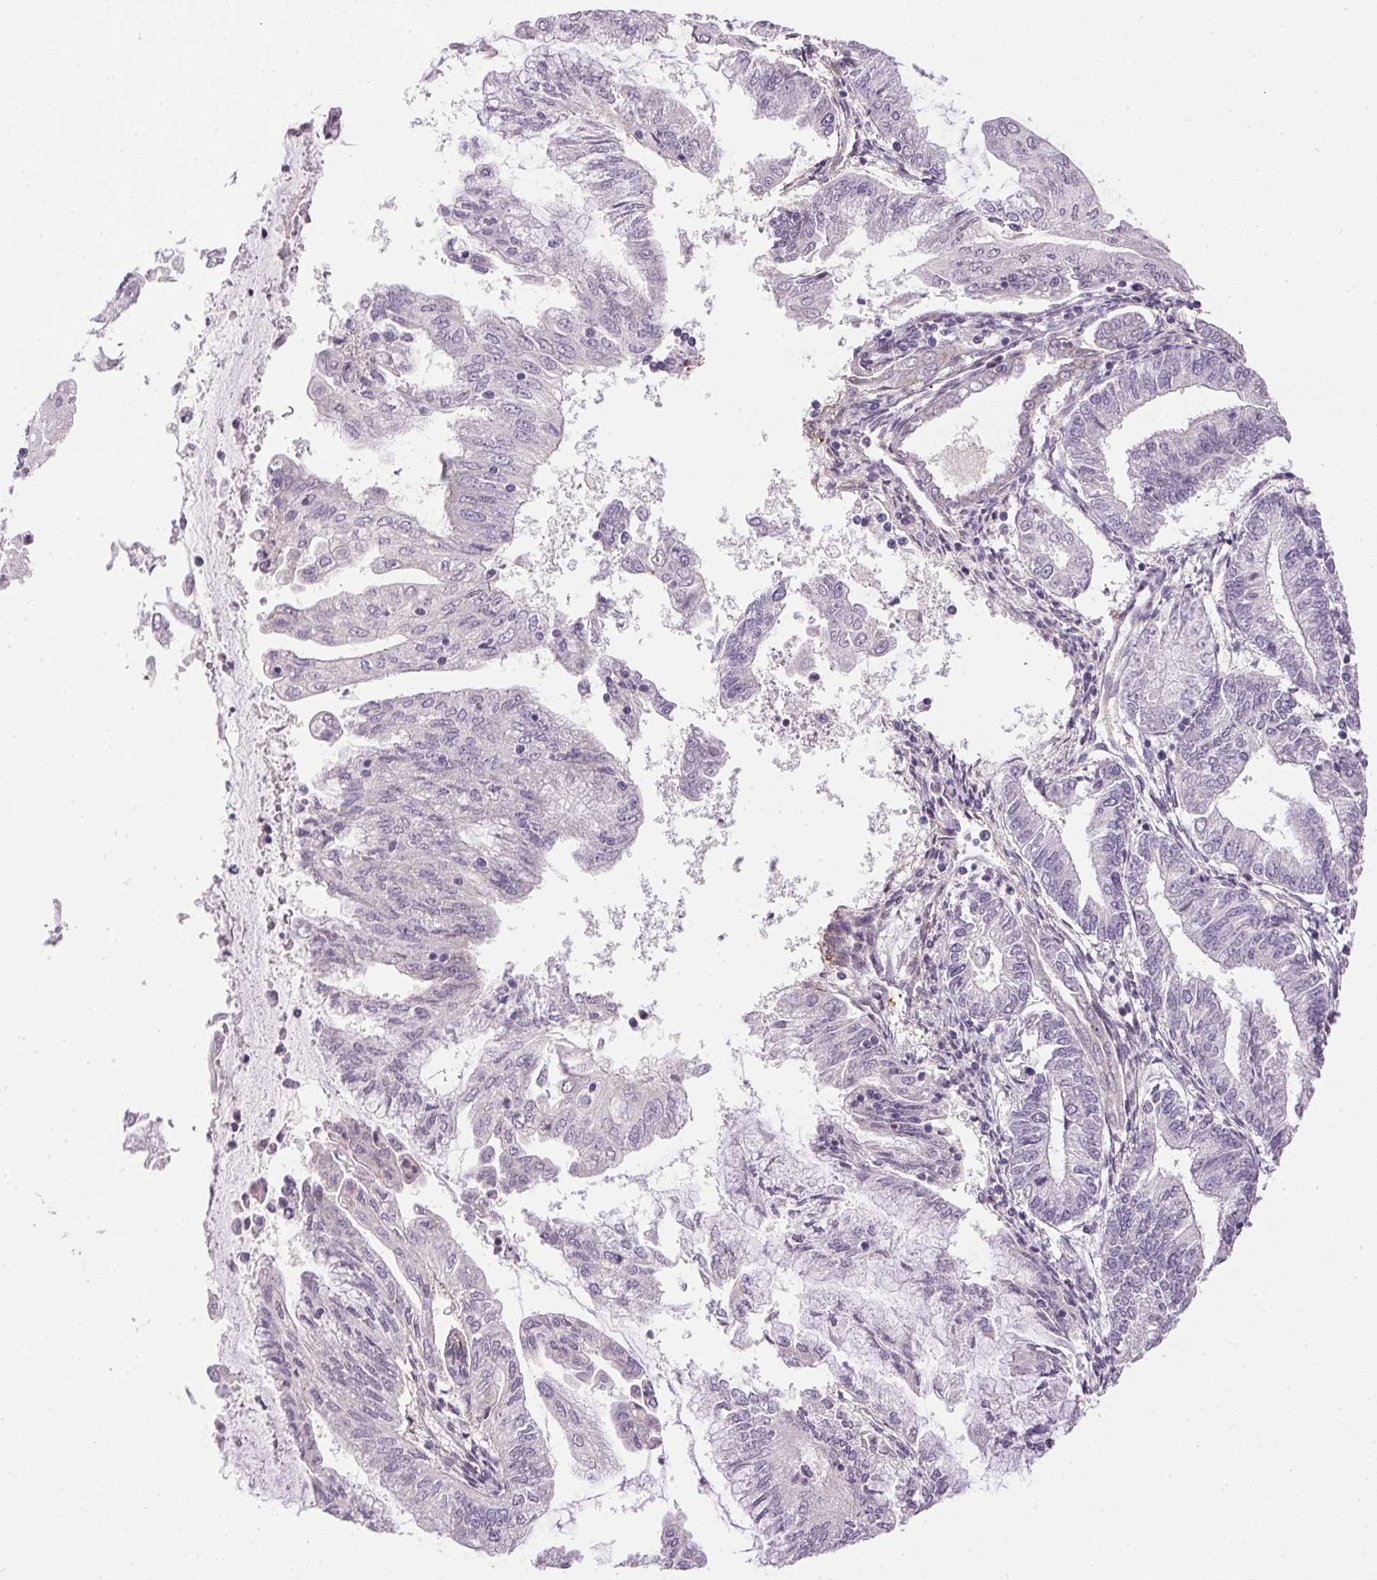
{"staining": {"intensity": "negative", "quantity": "none", "location": "none"}, "tissue": "endometrial cancer", "cell_type": "Tumor cells", "image_type": "cancer", "snomed": [{"axis": "morphology", "description": "Adenocarcinoma, NOS"}, {"axis": "topography", "description": "Endometrium"}], "caption": "Endometrial cancer was stained to show a protein in brown. There is no significant positivity in tumor cells.", "gene": "PRL", "patient": {"sex": "female", "age": 55}}